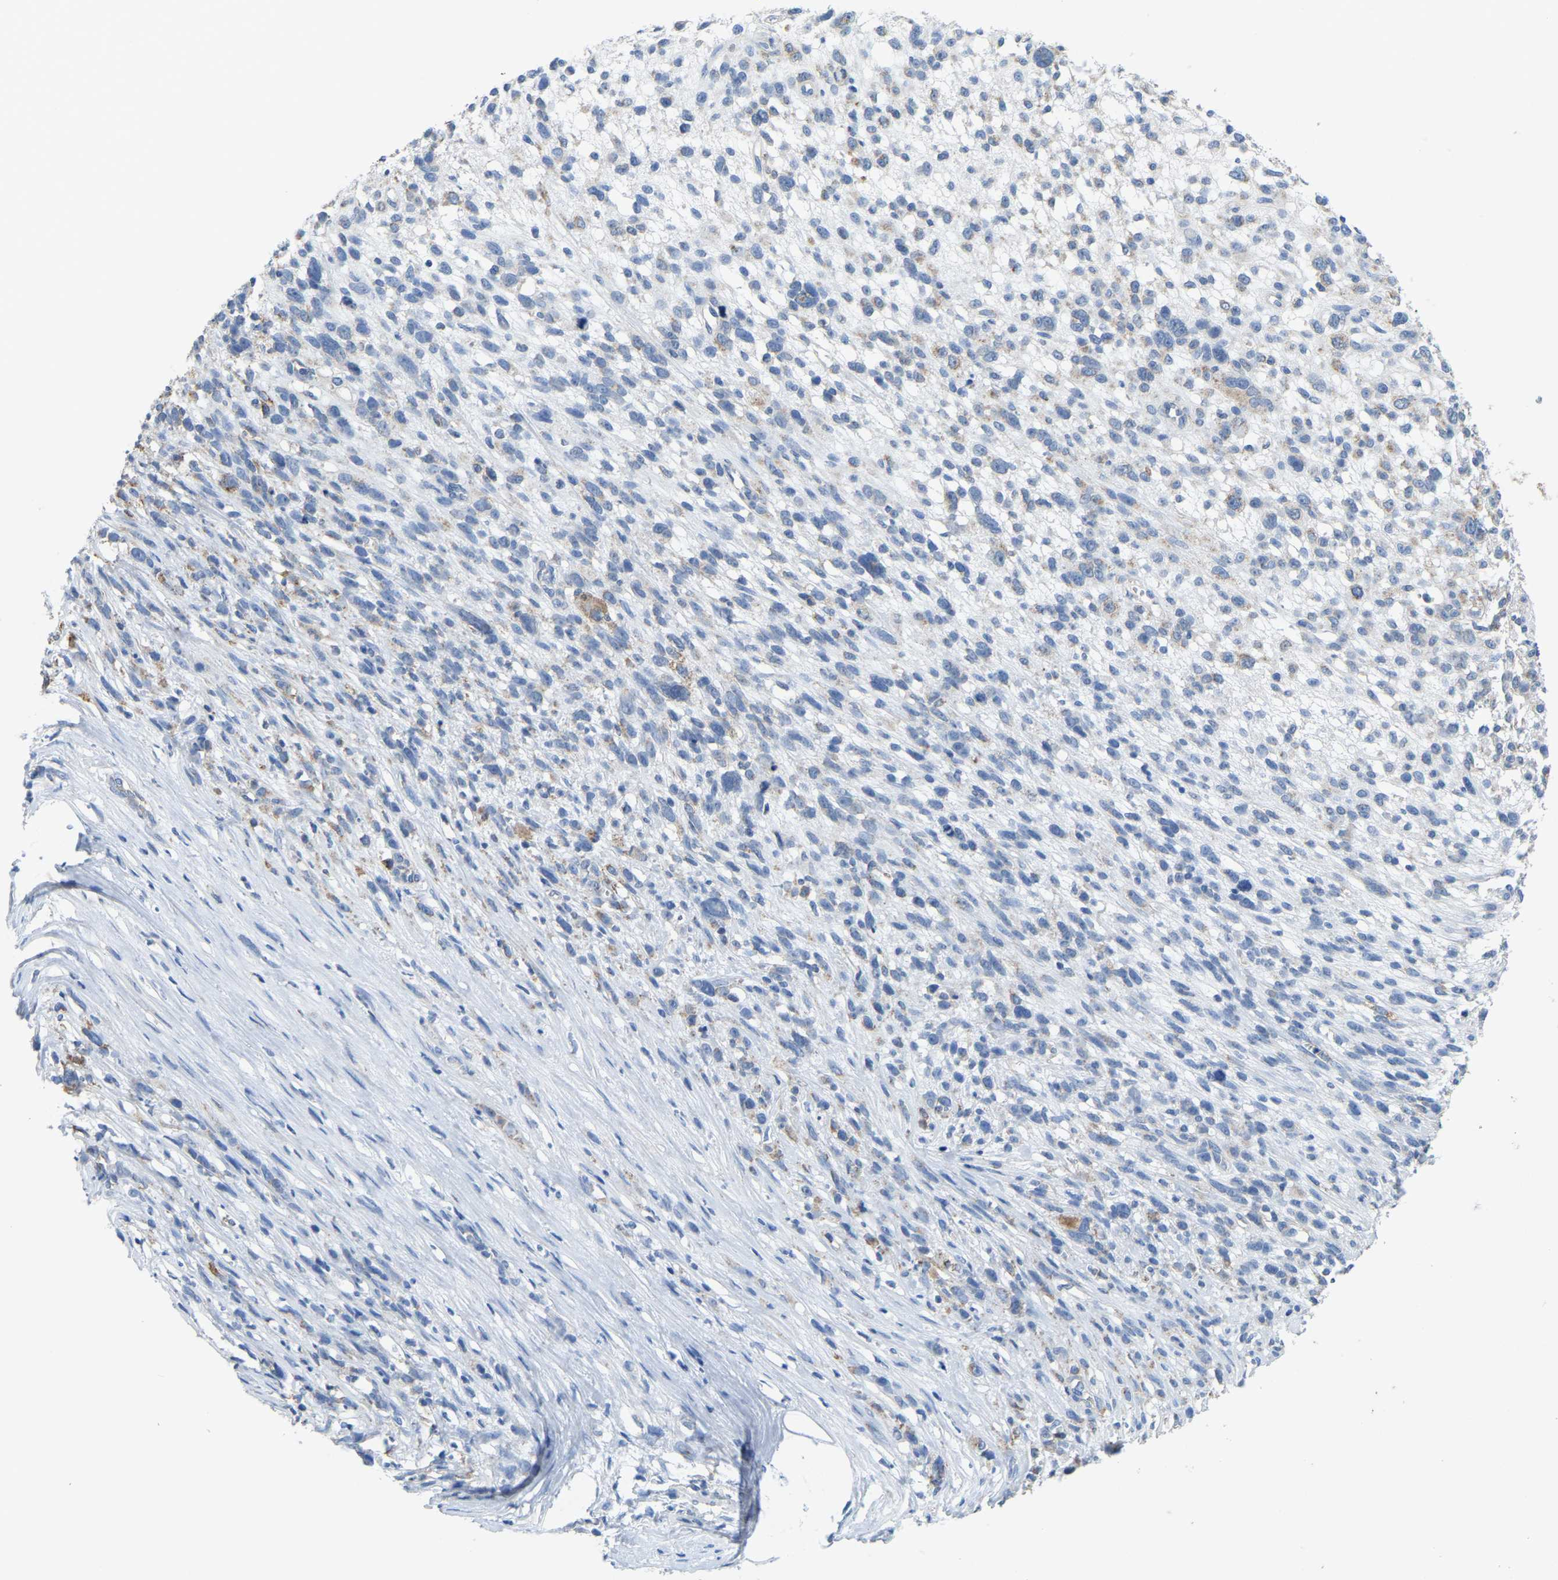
{"staining": {"intensity": "weak", "quantity": "<25%", "location": "cytoplasmic/membranous"}, "tissue": "melanoma", "cell_type": "Tumor cells", "image_type": "cancer", "snomed": [{"axis": "morphology", "description": "Malignant melanoma, NOS"}, {"axis": "topography", "description": "Skin"}], "caption": "Human melanoma stained for a protein using IHC reveals no positivity in tumor cells.", "gene": "SERPINB5", "patient": {"sex": "female", "age": 55}}